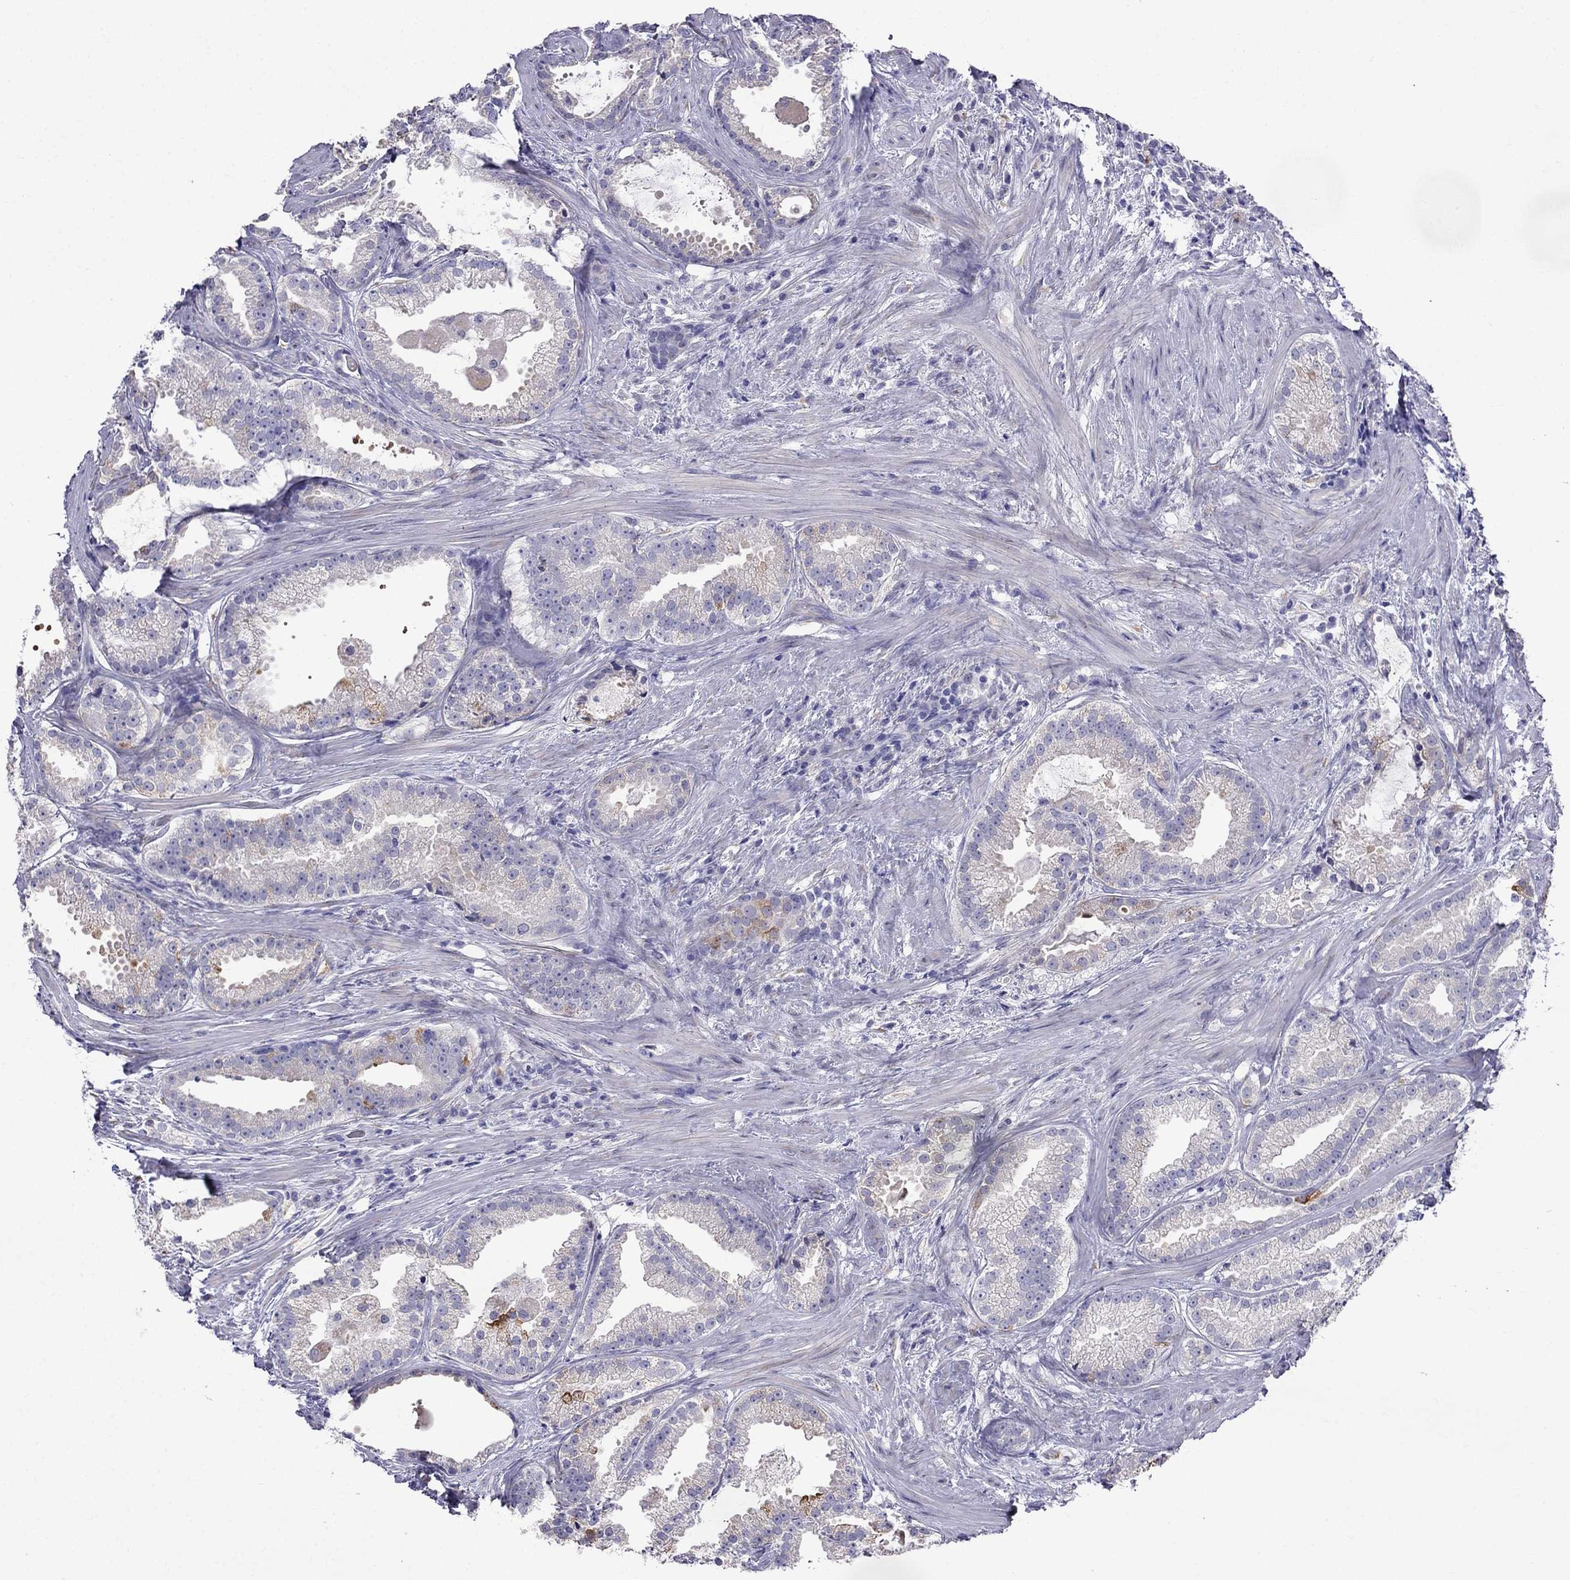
{"staining": {"intensity": "moderate", "quantity": "<25%", "location": "cytoplasmic/membranous"}, "tissue": "prostate cancer", "cell_type": "Tumor cells", "image_type": "cancer", "snomed": [{"axis": "morphology", "description": "Adenocarcinoma, NOS"}, {"axis": "morphology", "description": "Adenocarcinoma, High grade"}, {"axis": "topography", "description": "Prostate"}], "caption": "IHC staining of prostate cancer (adenocarcinoma), which demonstrates low levels of moderate cytoplasmic/membranous expression in about <25% of tumor cells indicating moderate cytoplasmic/membranous protein positivity. The staining was performed using DAB (3,3'-diaminobenzidine) (brown) for protein detection and nuclei were counterstained in hematoxylin (blue).", "gene": "MGP", "patient": {"sex": "male", "age": 64}}